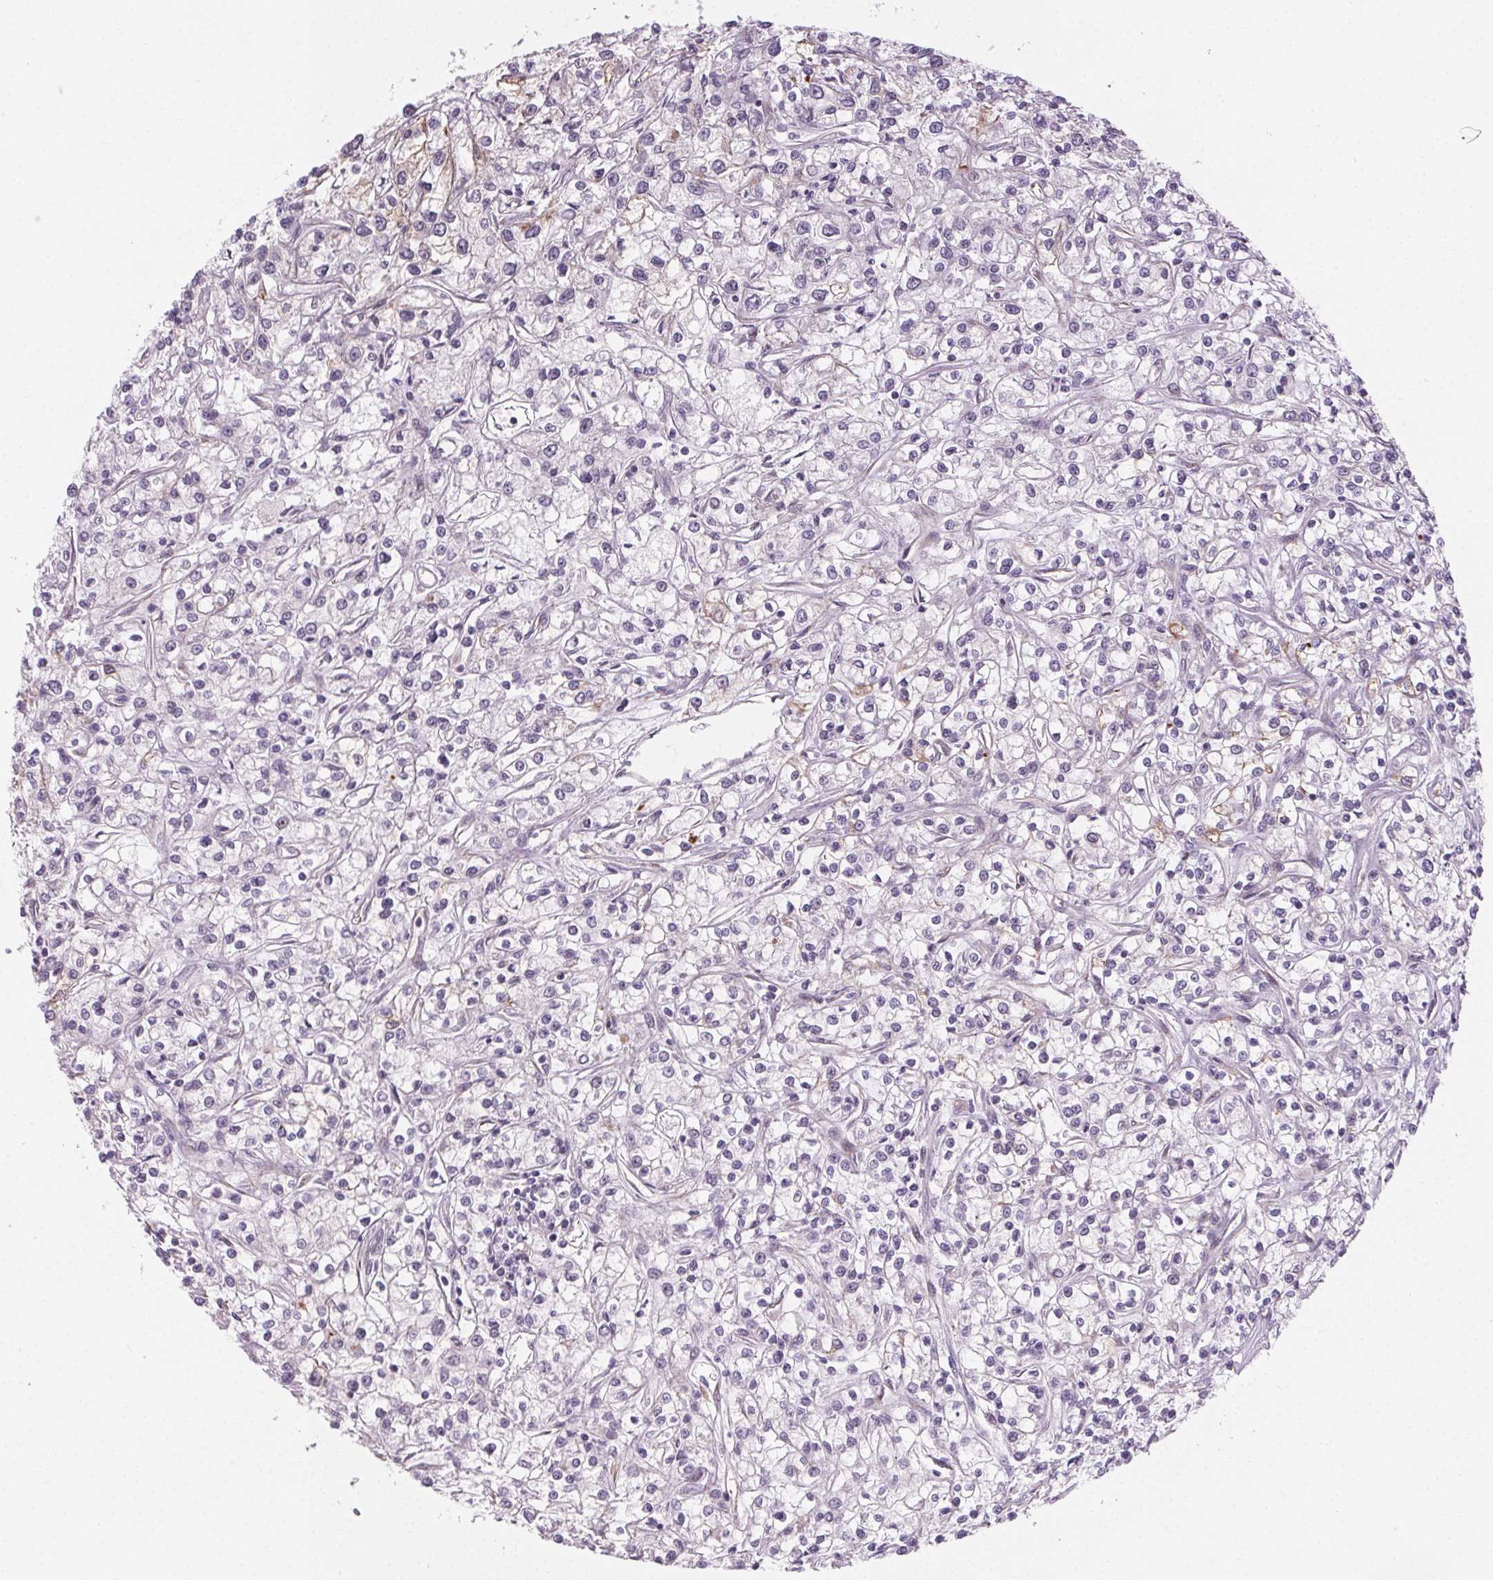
{"staining": {"intensity": "negative", "quantity": "none", "location": "none"}, "tissue": "renal cancer", "cell_type": "Tumor cells", "image_type": "cancer", "snomed": [{"axis": "morphology", "description": "Adenocarcinoma, NOS"}, {"axis": "topography", "description": "Kidney"}], "caption": "Immunohistochemistry (IHC) of human renal cancer exhibits no positivity in tumor cells.", "gene": "CCDC96", "patient": {"sex": "female", "age": 59}}